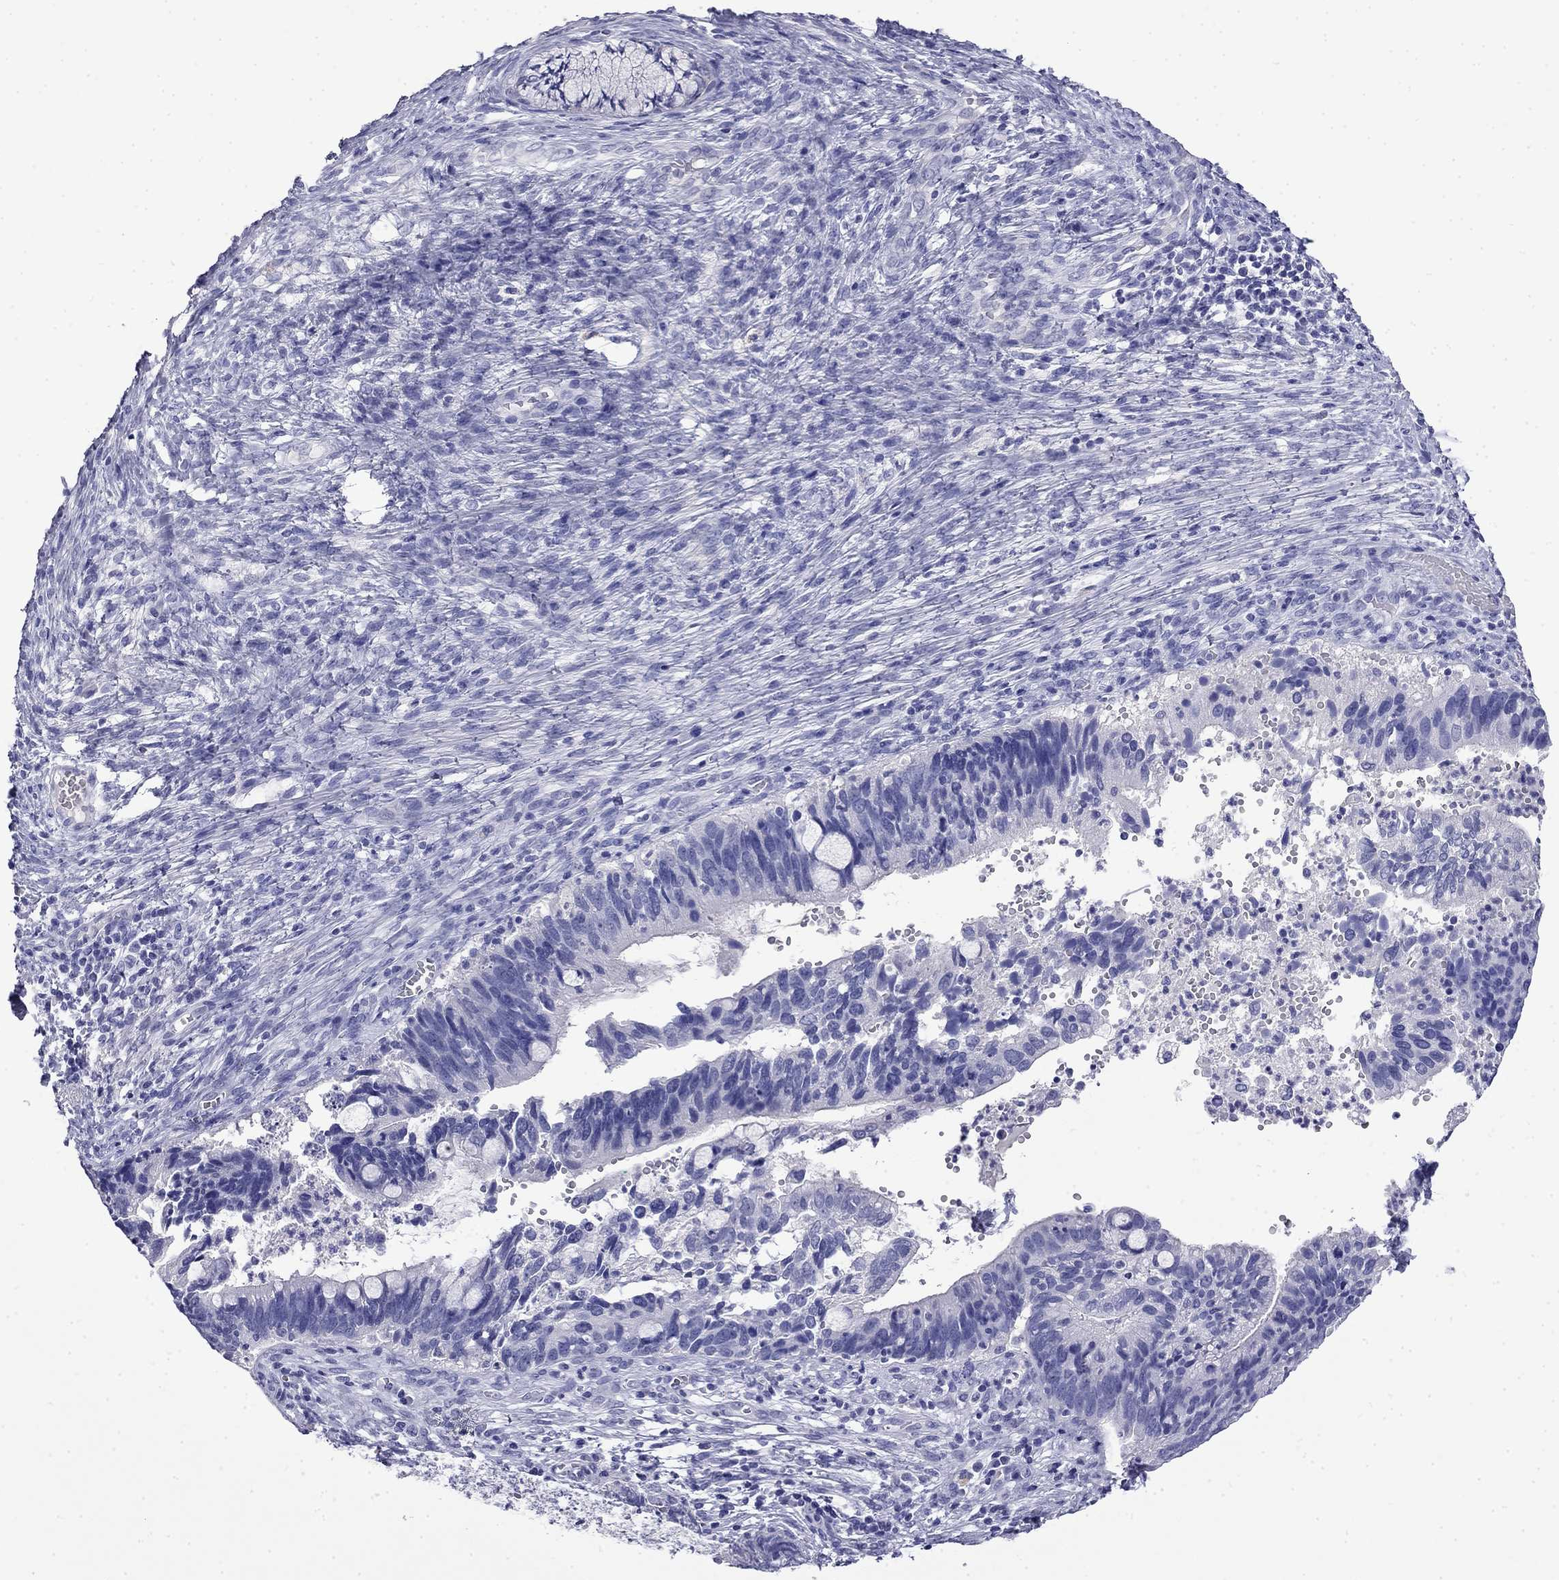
{"staining": {"intensity": "negative", "quantity": "none", "location": "none"}, "tissue": "cervical cancer", "cell_type": "Tumor cells", "image_type": "cancer", "snomed": [{"axis": "morphology", "description": "Adenocarcinoma, NOS"}, {"axis": "topography", "description": "Cervix"}], "caption": "Immunohistochemistry (IHC) image of neoplastic tissue: human cervical cancer (adenocarcinoma) stained with DAB (3,3'-diaminobenzidine) displays no significant protein expression in tumor cells.", "gene": "MYO15A", "patient": {"sex": "female", "age": 42}}